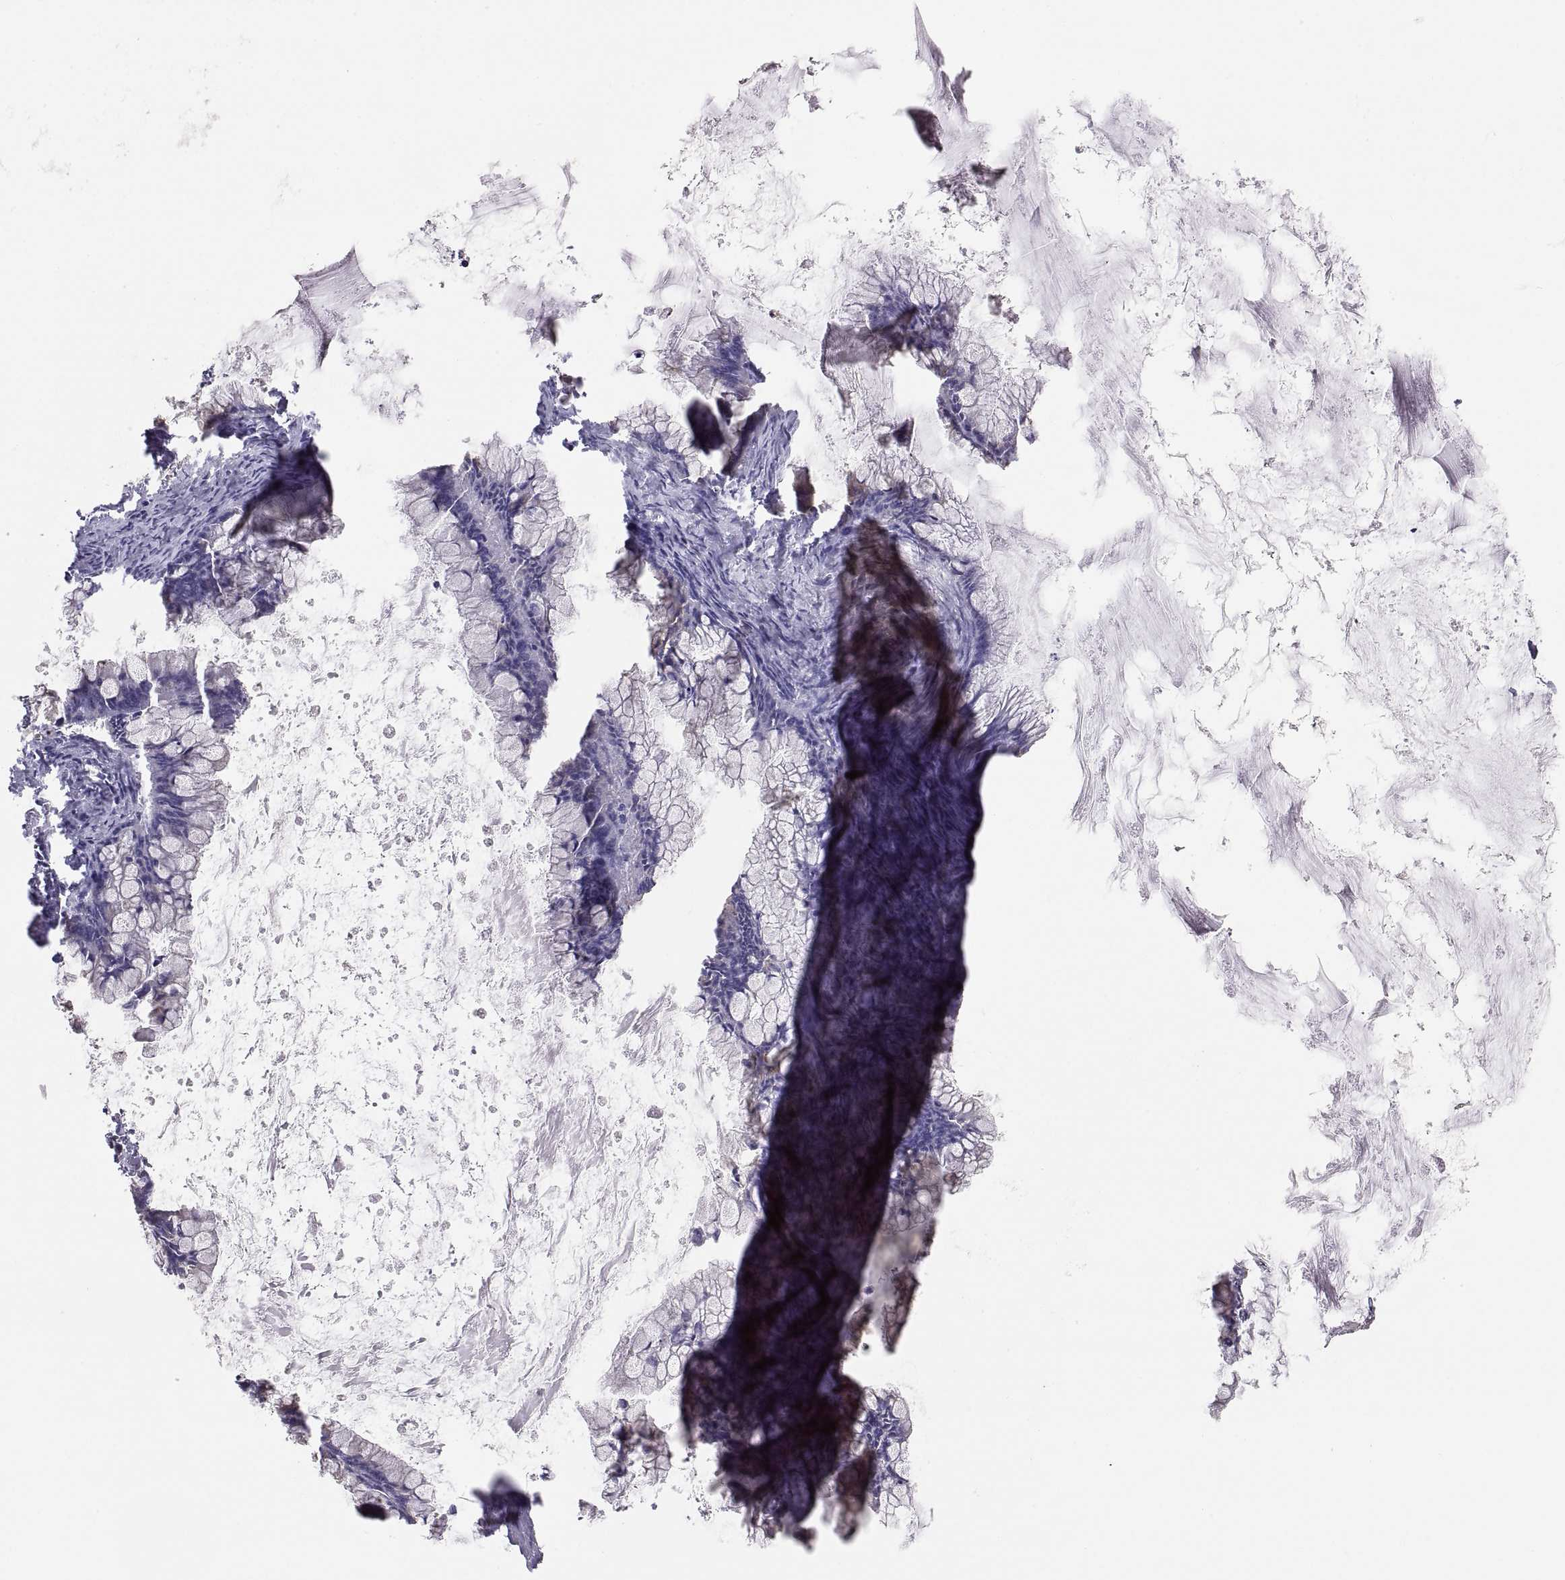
{"staining": {"intensity": "negative", "quantity": "none", "location": "none"}, "tissue": "ovarian cancer", "cell_type": "Tumor cells", "image_type": "cancer", "snomed": [{"axis": "morphology", "description": "Cystadenocarcinoma, mucinous, NOS"}, {"axis": "topography", "description": "Ovary"}], "caption": "Immunohistochemistry (IHC) of ovarian cancer displays no positivity in tumor cells.", "gene": "ERO1A", "patient": {"sex": "female", "age": 67}}